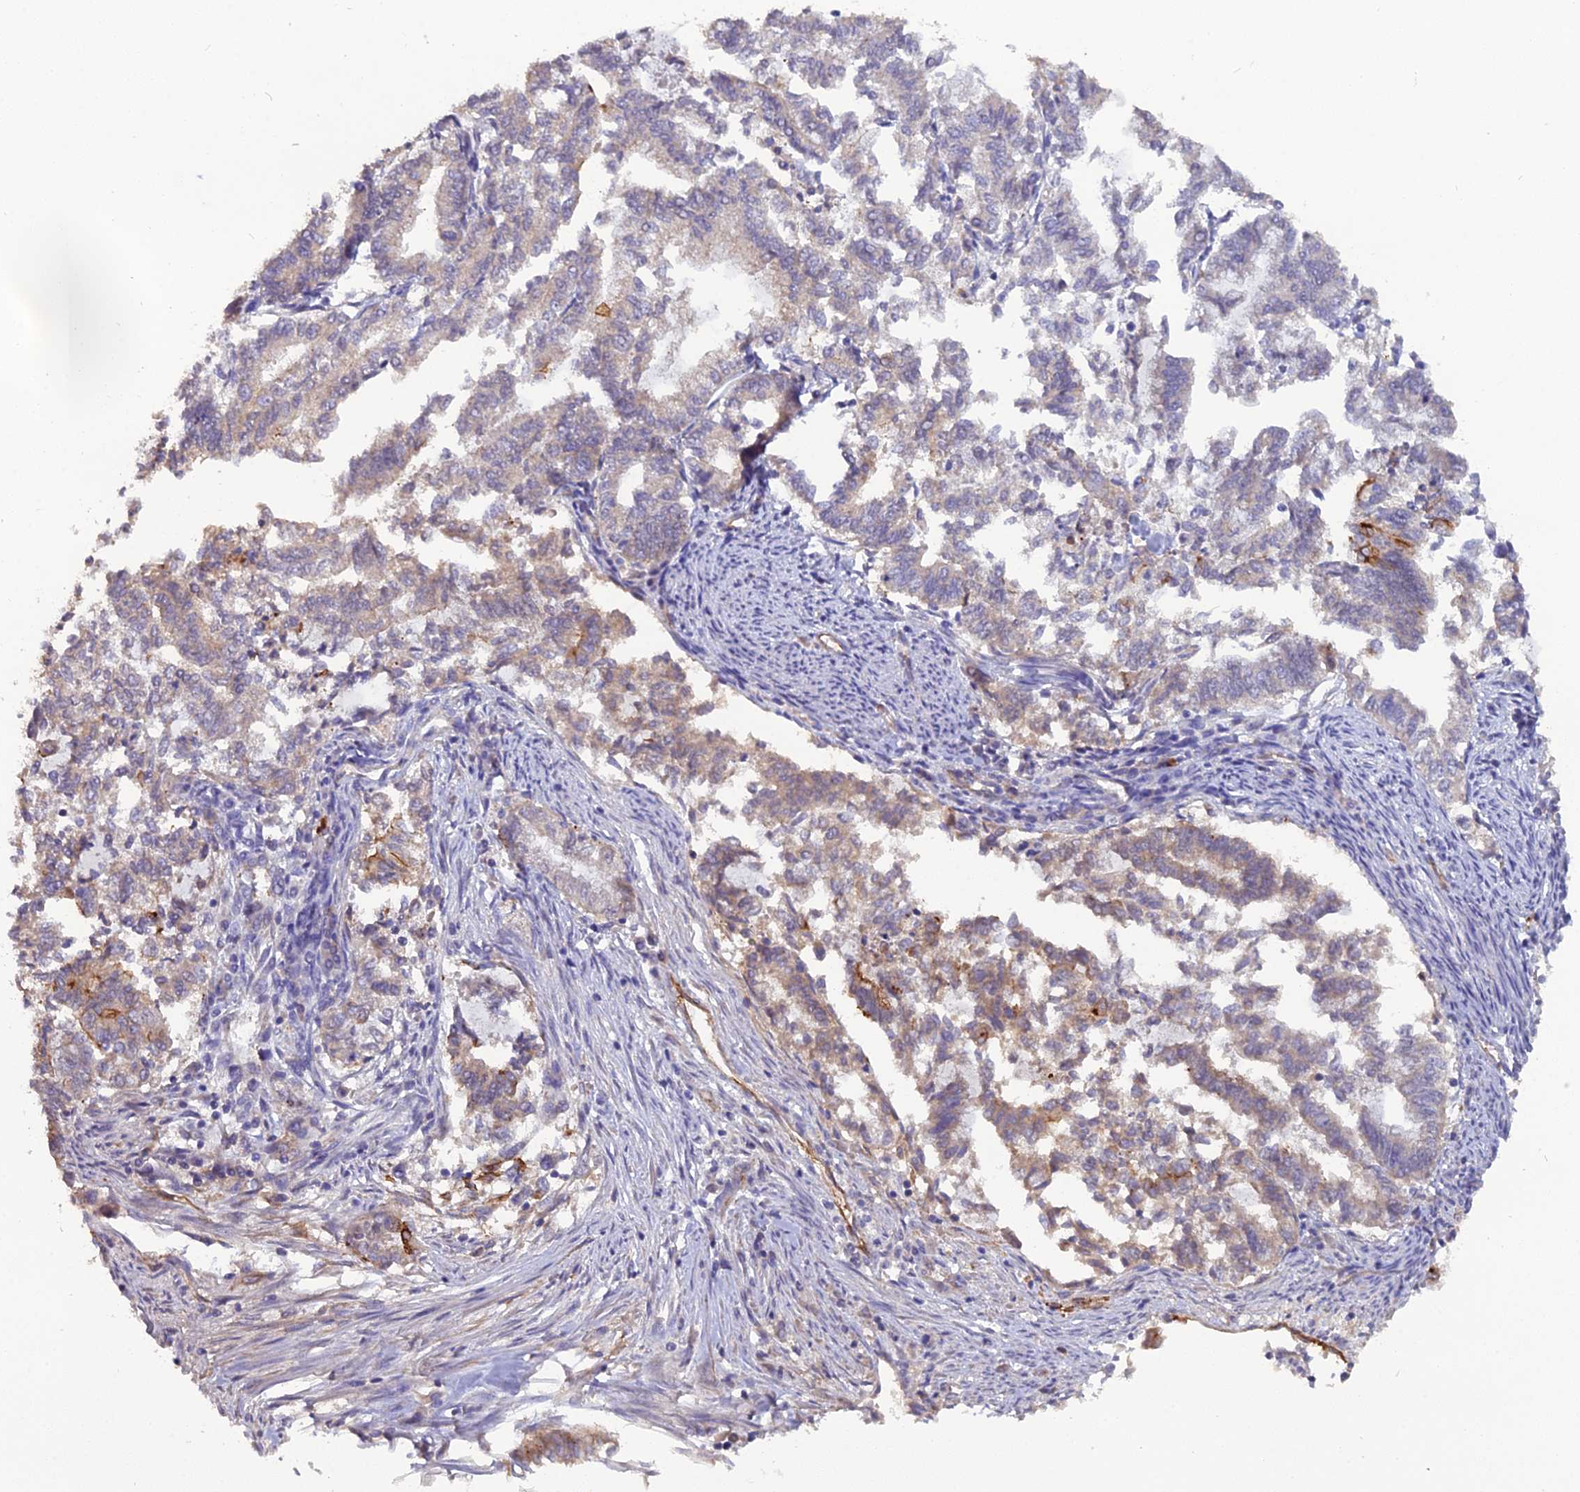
{"staining": {"intensity": "weak", "quantity": "25%-75%", "location": "cytoplasmic/membranous"}, "tissue": "endometrial cancer", "cell_type": "Tumor cells", "image_type": "cancer", "snomed": [{"axis": "morphology", "description": "Adenocarcinoma, NOS"}, {"axis": "topography", "description": "Endometrium"}], "caption": "The immunohistochemical stain labels weak cytoplasmic/membranous expression in tumor cells of adenocarcinoma (endometrial) tissue.", "gene": "CFAP47", "patient": {"sex": "female", "age": 79}}